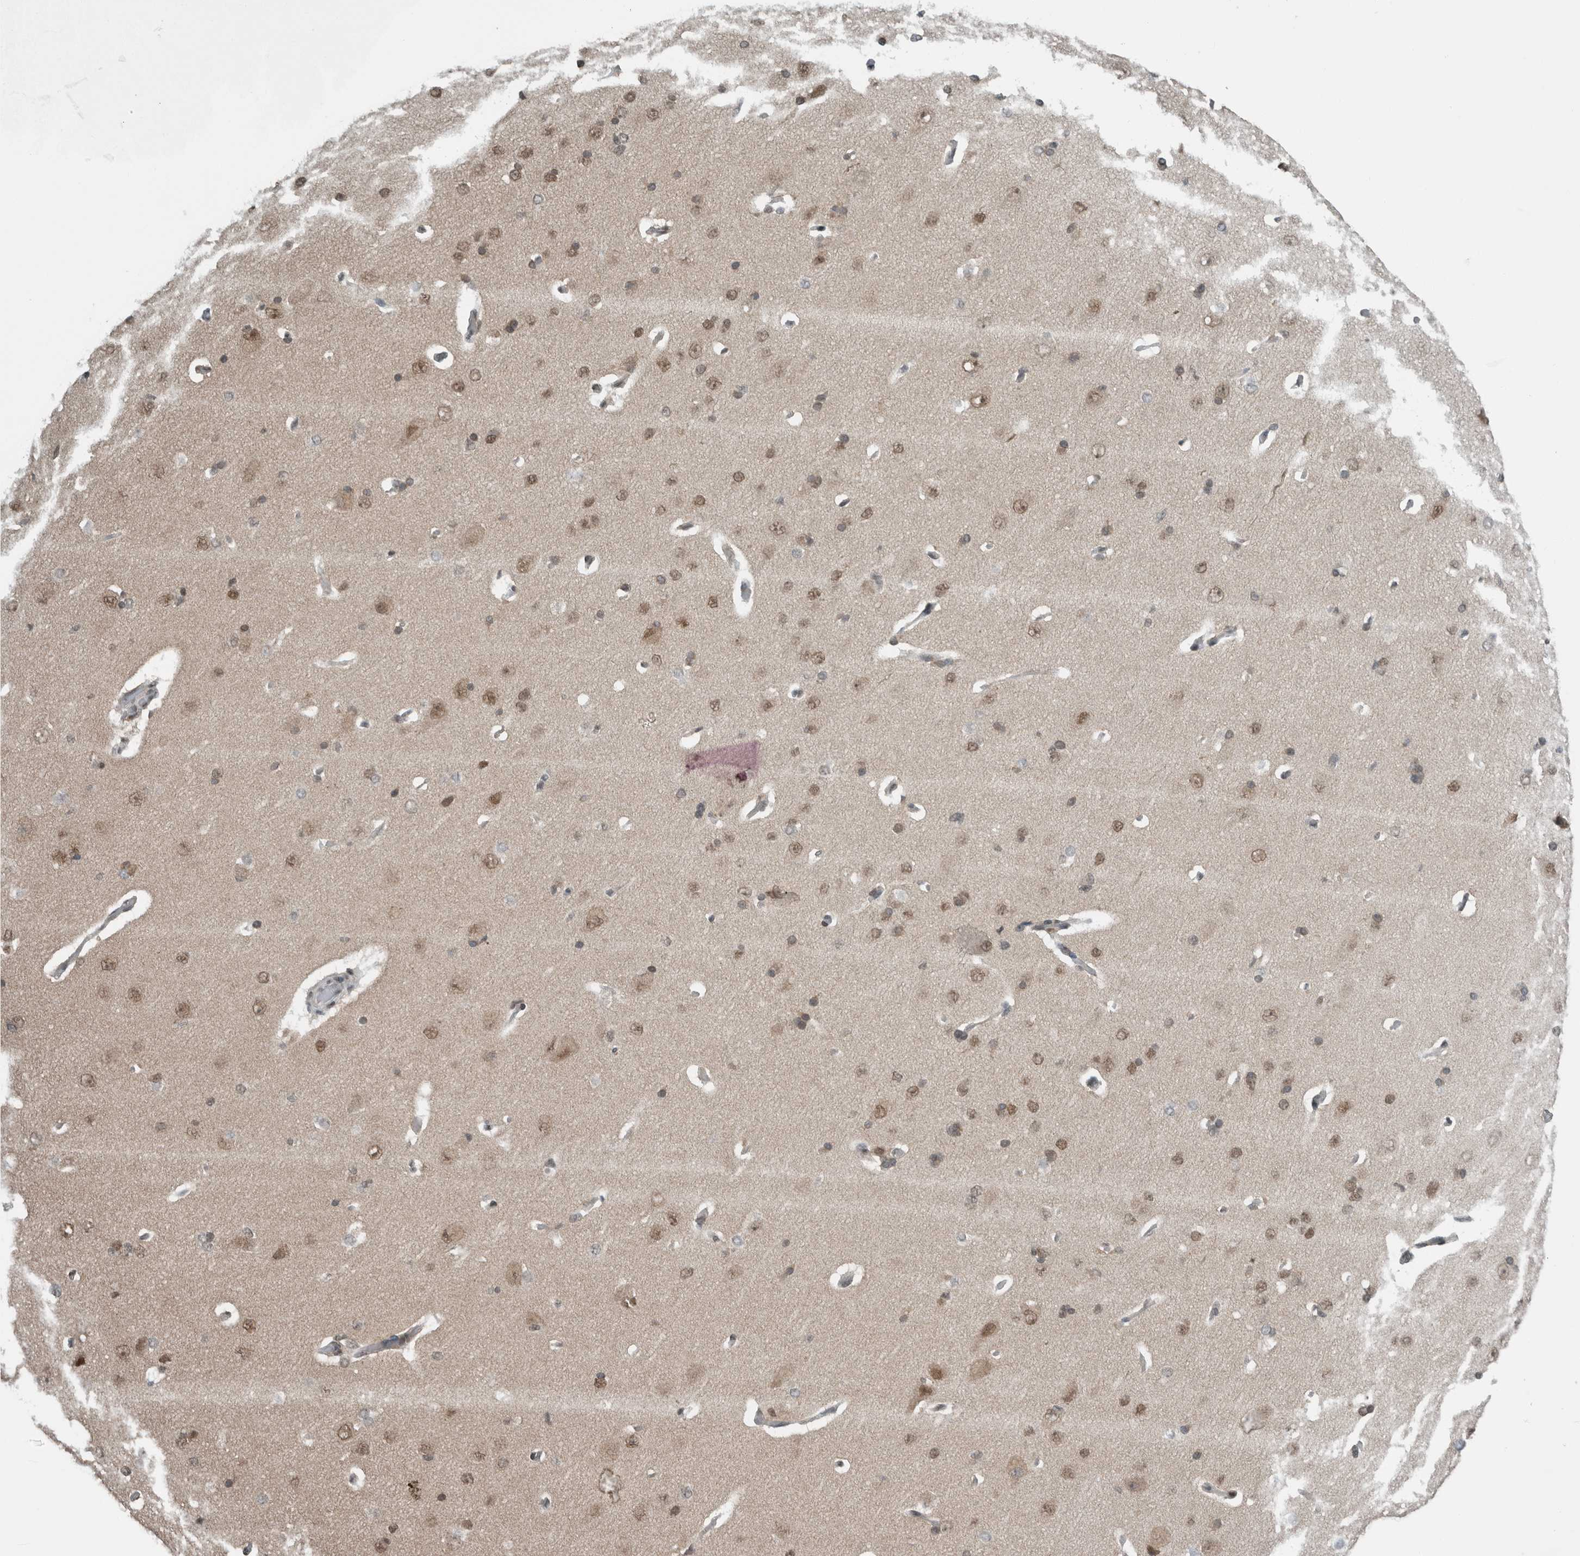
{"staining": {"intensity": "negative", "quantity": "none", "location": "none"}, "tissue": "cerebral cortex", "cell_type": "Endothelial cells", "image_type": "normal", "snomed": [{"axis": "morphology", "description": "Normal tissue, NOS"}, {"axis": "topography", "description": "Cerebral cortex"}], "caption": "Immunohistochemistry (IHC) image of unremarkable cerebral cortex stained for a protein (brown), which demonstrates no positivity in endothelial cells. (DAB immunohistochemistry with hematoxylin counter stain).", "gene": "SPAG7", "patient": {"sex": "male", "age": 62}}